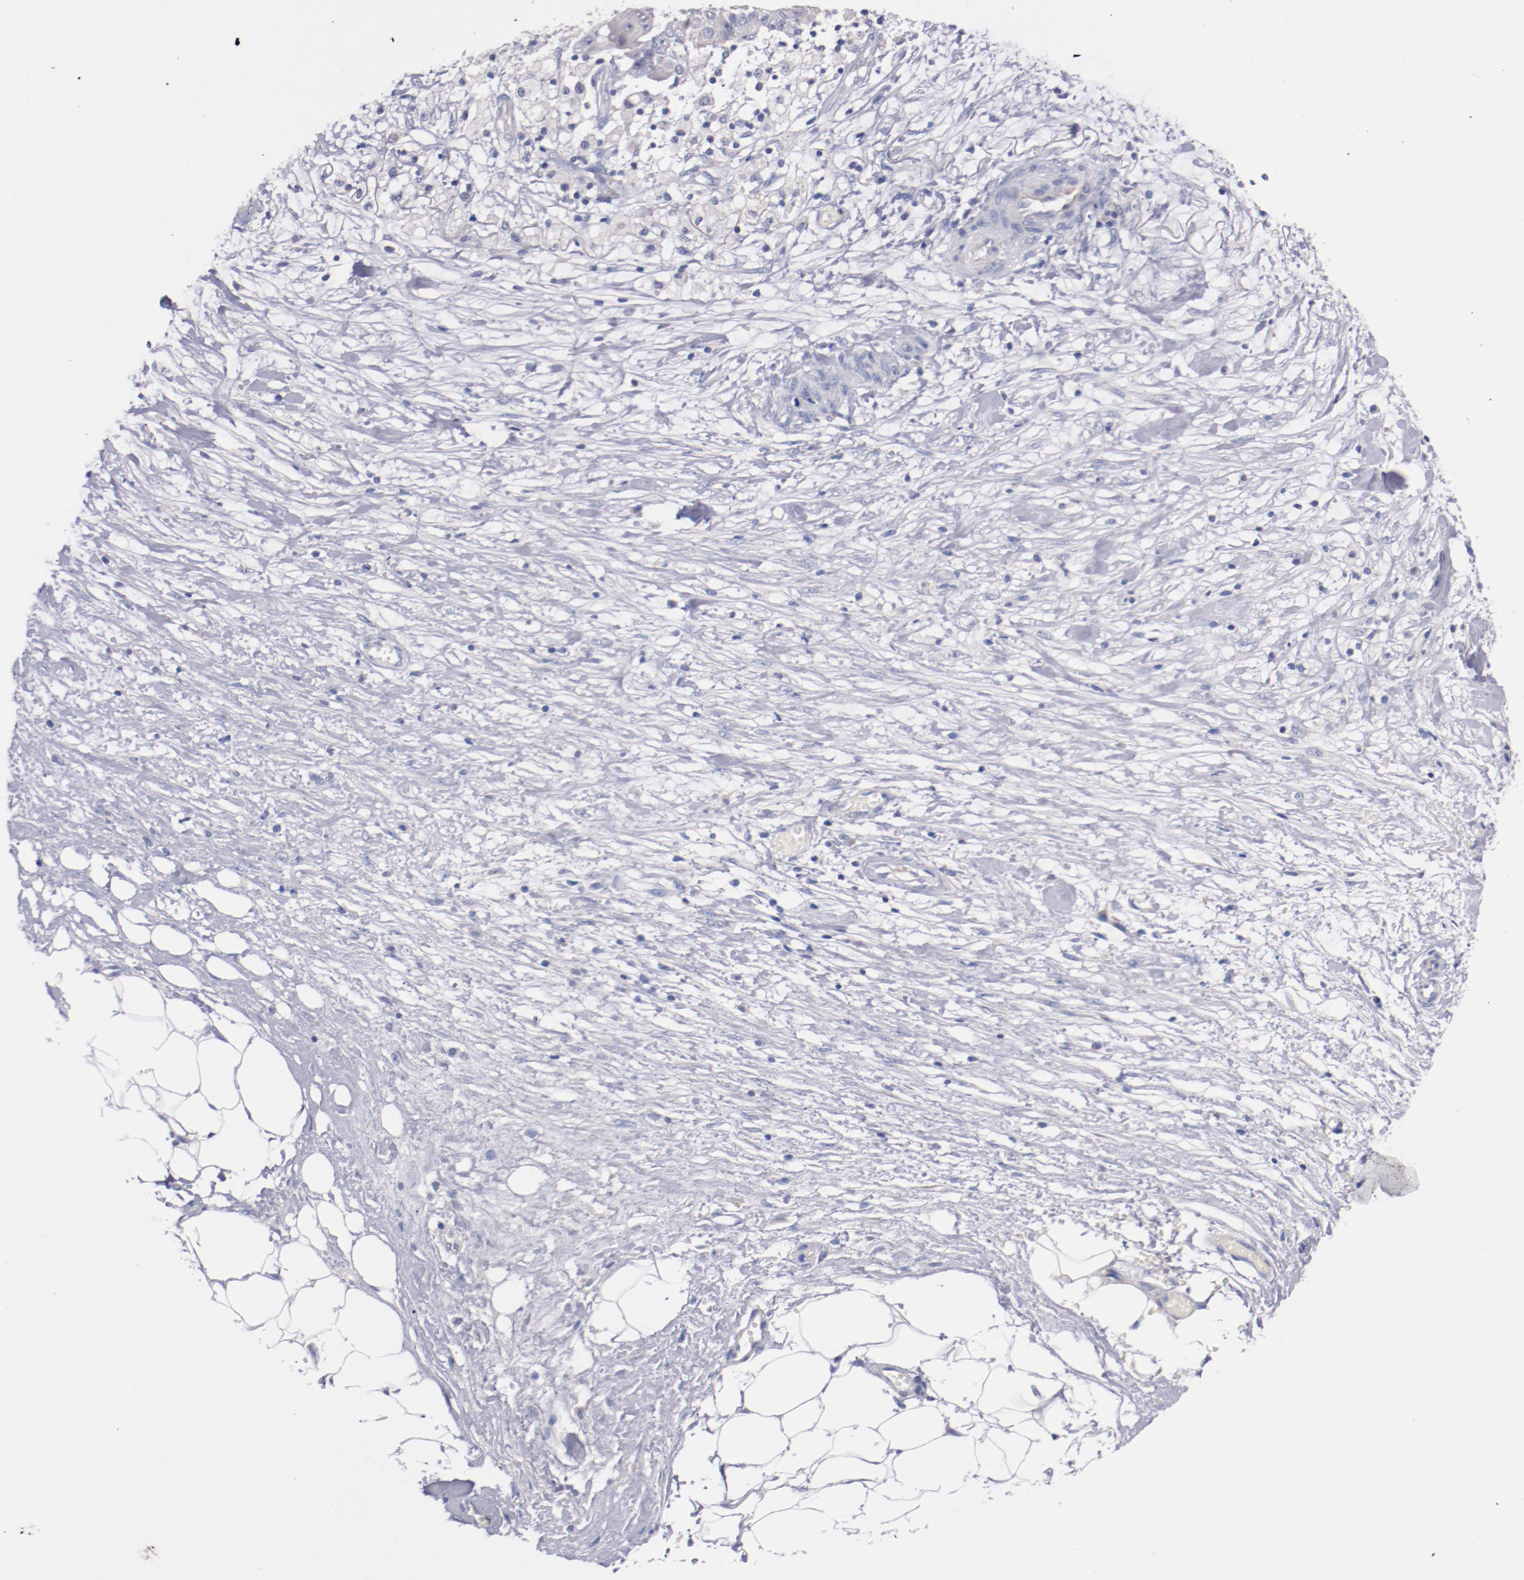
{"staining": {"intensity": "negative", "quantity": "none", "location": "none"}, "tissue": "ovarian cancer", "cell_type": "Tumor cells", "image_type": "cancer", "snomed": [{"axis": "morphology", "description": "Carcinoma, endometroid"}, {"axis": "topography", "description": "Ovary"}], "caption": "The micrograph exhibits no staining of tumor cells in ovarian cancer (endometroid carcinoma). (Brightfield microscopy of DAB (3,3'-diaminobenzidine) immunohistochemistry at high magnification).", "gene": "CNTNAP2", "patient": {"sex": "female", "age": 42}}